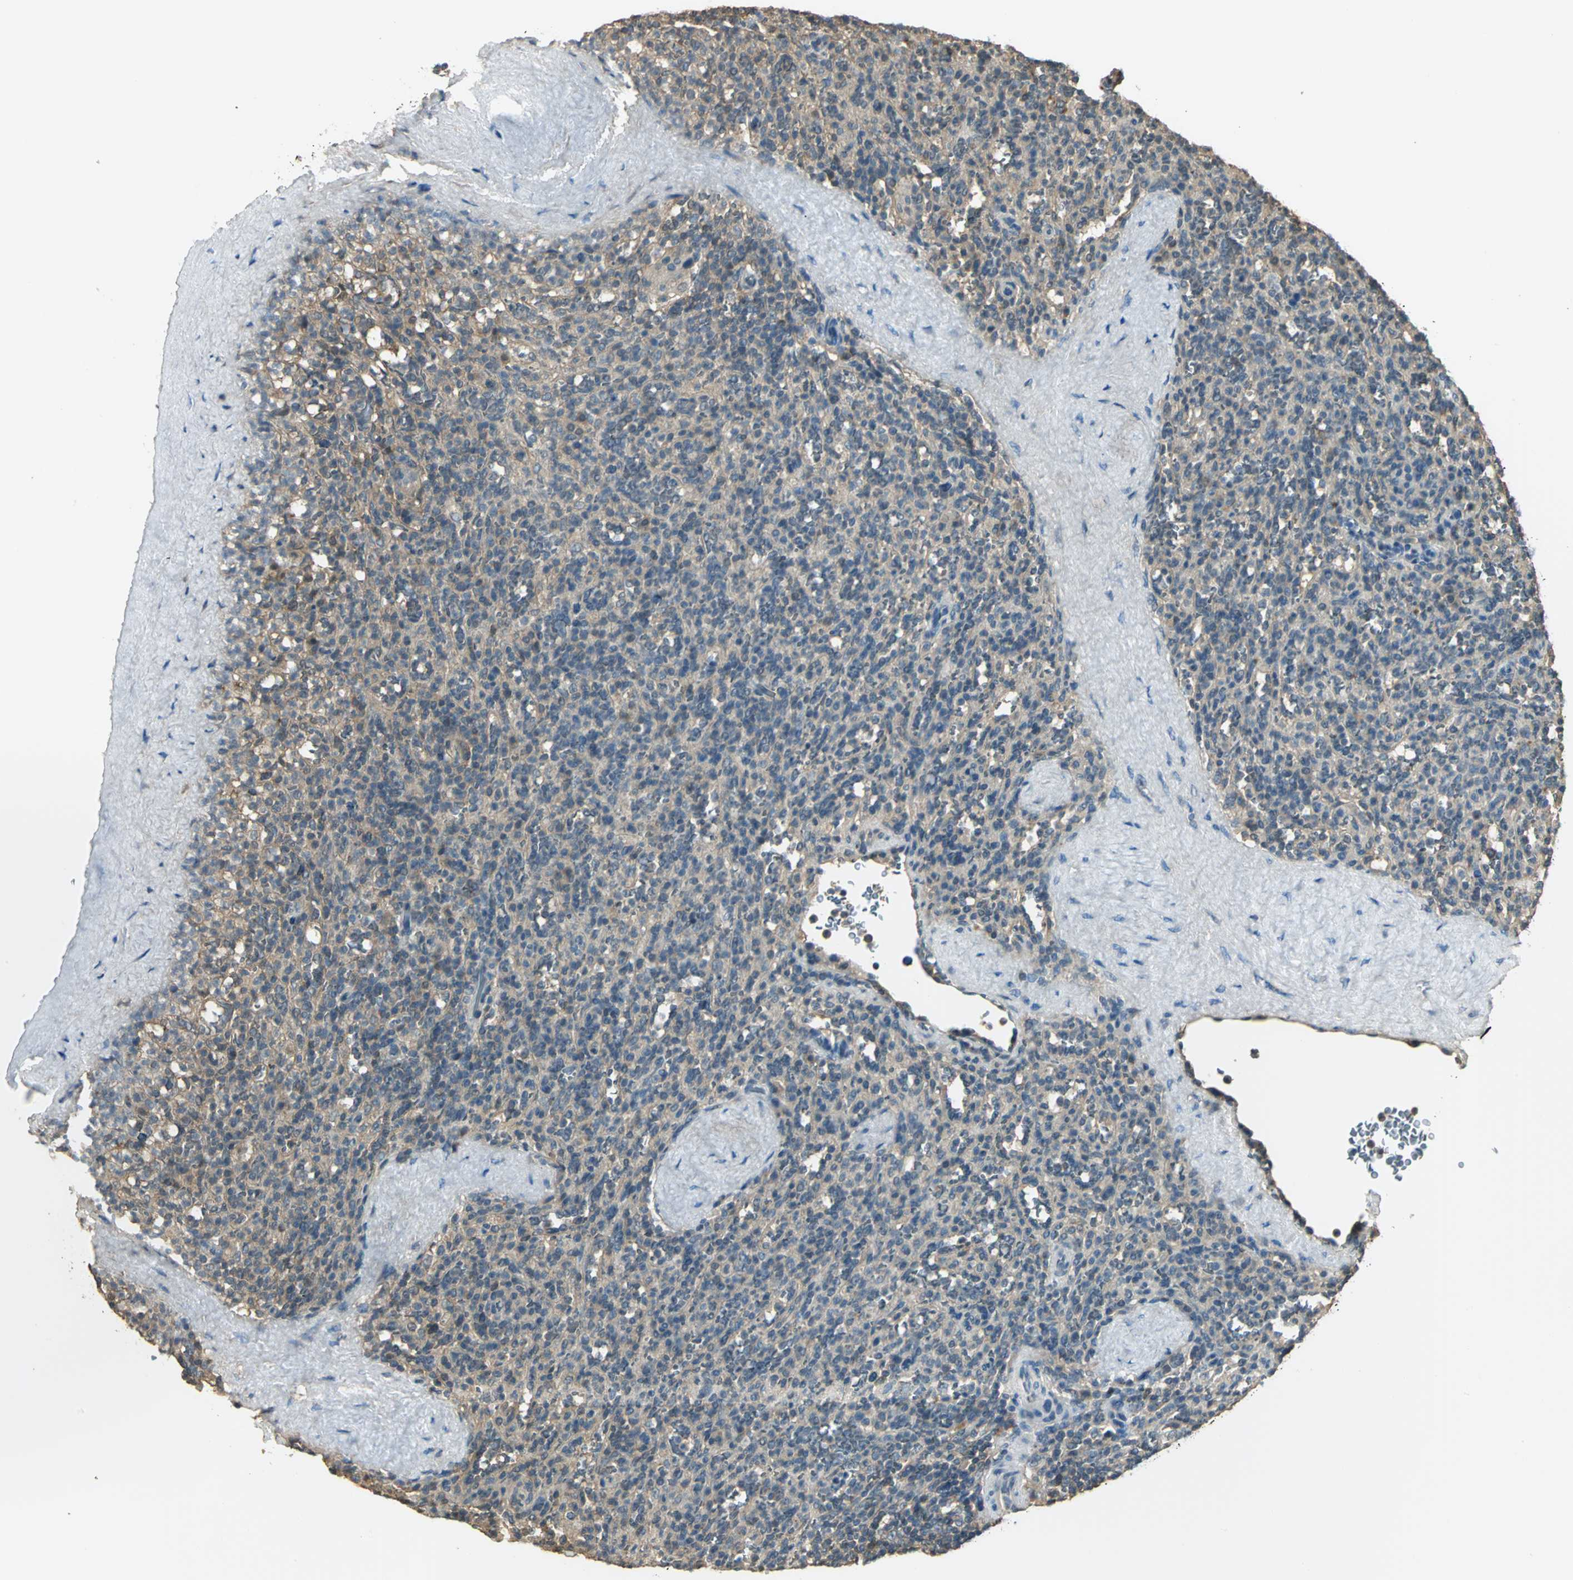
{"staining": {"intensity": "weak", "quantity": ">75%", "location": "cytoplasmic/membranous"}, "tissue": "spleen", "cell_type": "Cells in red pulp", "image_type": "normal", "snomed": [{"axis": "morphology", "description": "Normal tissue, NOS"}, {"axis": "topography", "description": "Spleen"}], "caption": "The photomicrograph demonstrates immunohistochemical staining of unremarkable spleen. There is weak cytoplasmic/membranous positivity is identified in about >75% of cells in red pulp.", "gene": "PARK7", "patient": {"sex": "male", "age": 36}}